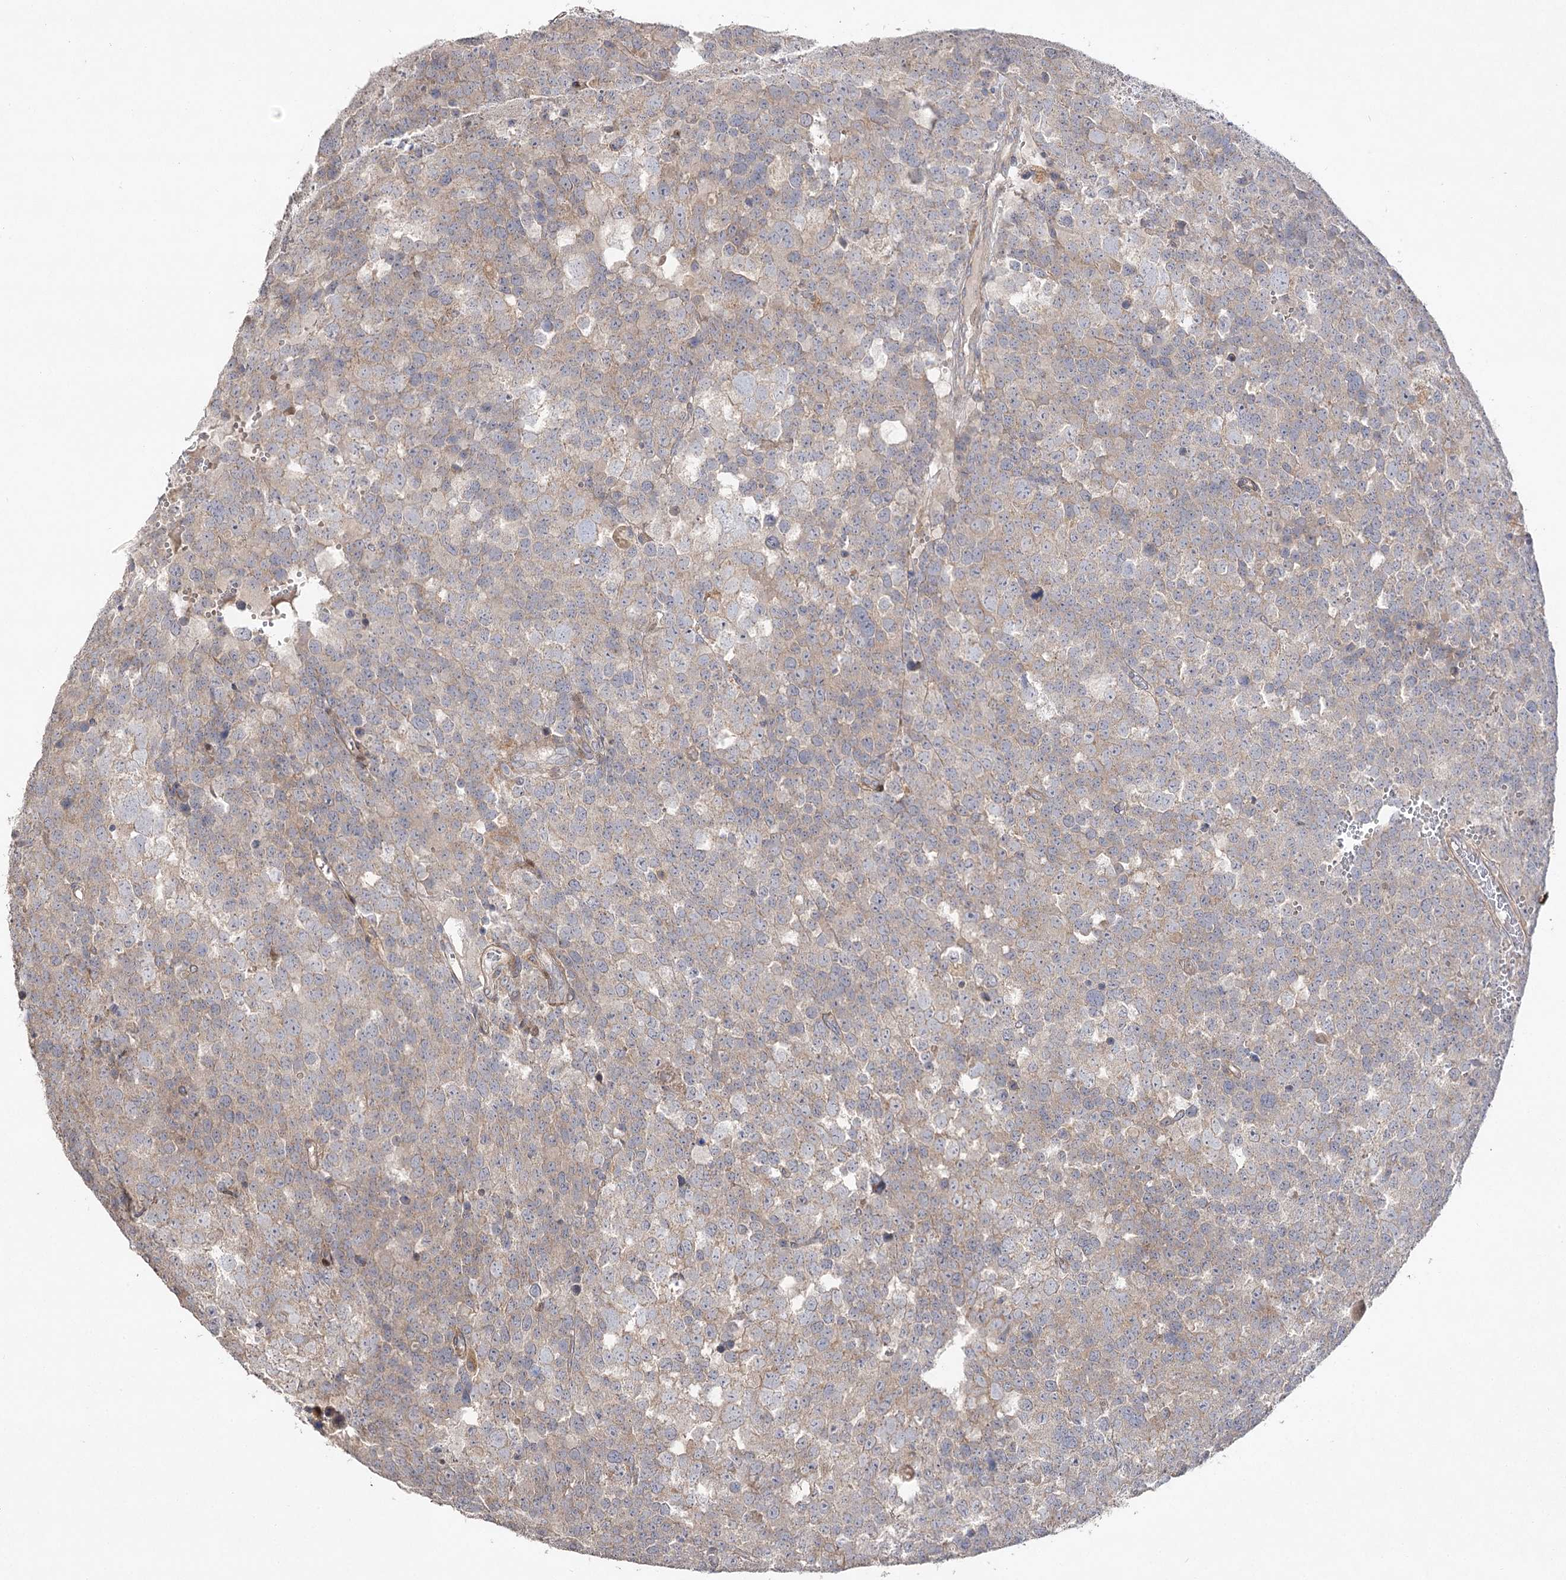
{"staining": {"intensity": "weak", "quantity": "25%-75%", "location": "cytoplasmic/membranous"}, "tissue": "testis cancer", "cell_type": "Tumor cells", "image_type": "cancer", "snomed": [{"axis": "morphology", "description": "Seminoma, NOS"}, {"axis": "topography", "description": "Testis"}], "caption": "Immunohistochemistry image of human seminoma (testis) stained for a protein (brown), which shows low levels of weak cytoplasmic/membranous positivity in about 25%-75% of tumor cells.", "gene": "OBSL1", "patient": {"sex": "male", "age": 71}}